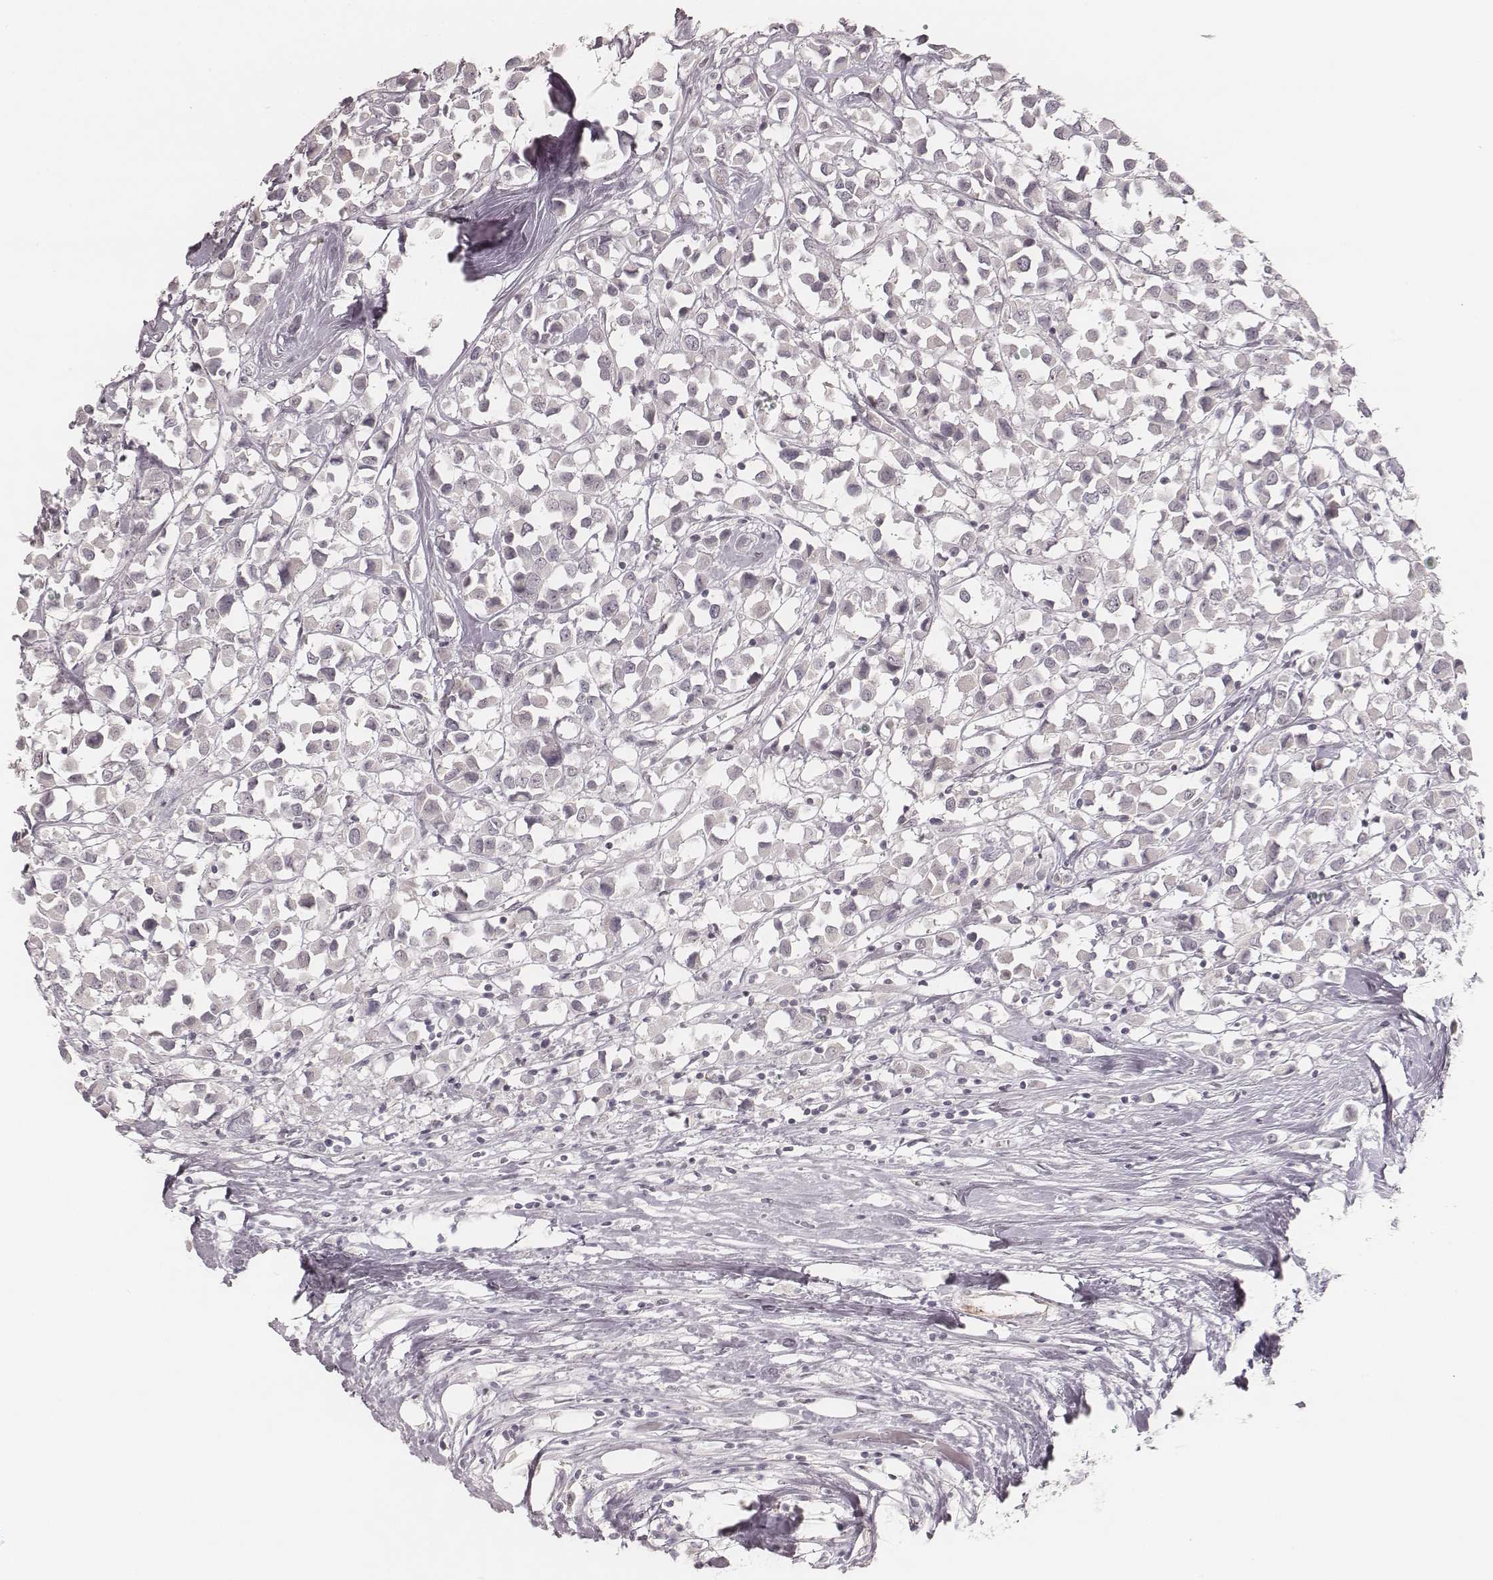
{"staining": {"intensity": "negative", "quantity": "none", "location": "none"}, "tissue": "breast cancer", "cell_type": "Tumor cells", "image_type": "cancer", "snomed": [{"axis": "morphology", "description": "Duct carcinoma"}, {"axis": "topography", "description": "Breast"}], "caption": "High magnification brightfield microscopy of infiltrating ductal carcinoma (breast) stained with DAB (brown) and counterstained with hematoxylin (blue): tumor cells show no significant positivity.", "gene": "ACACB", "patient": {"sex": "female", "age": 61}}